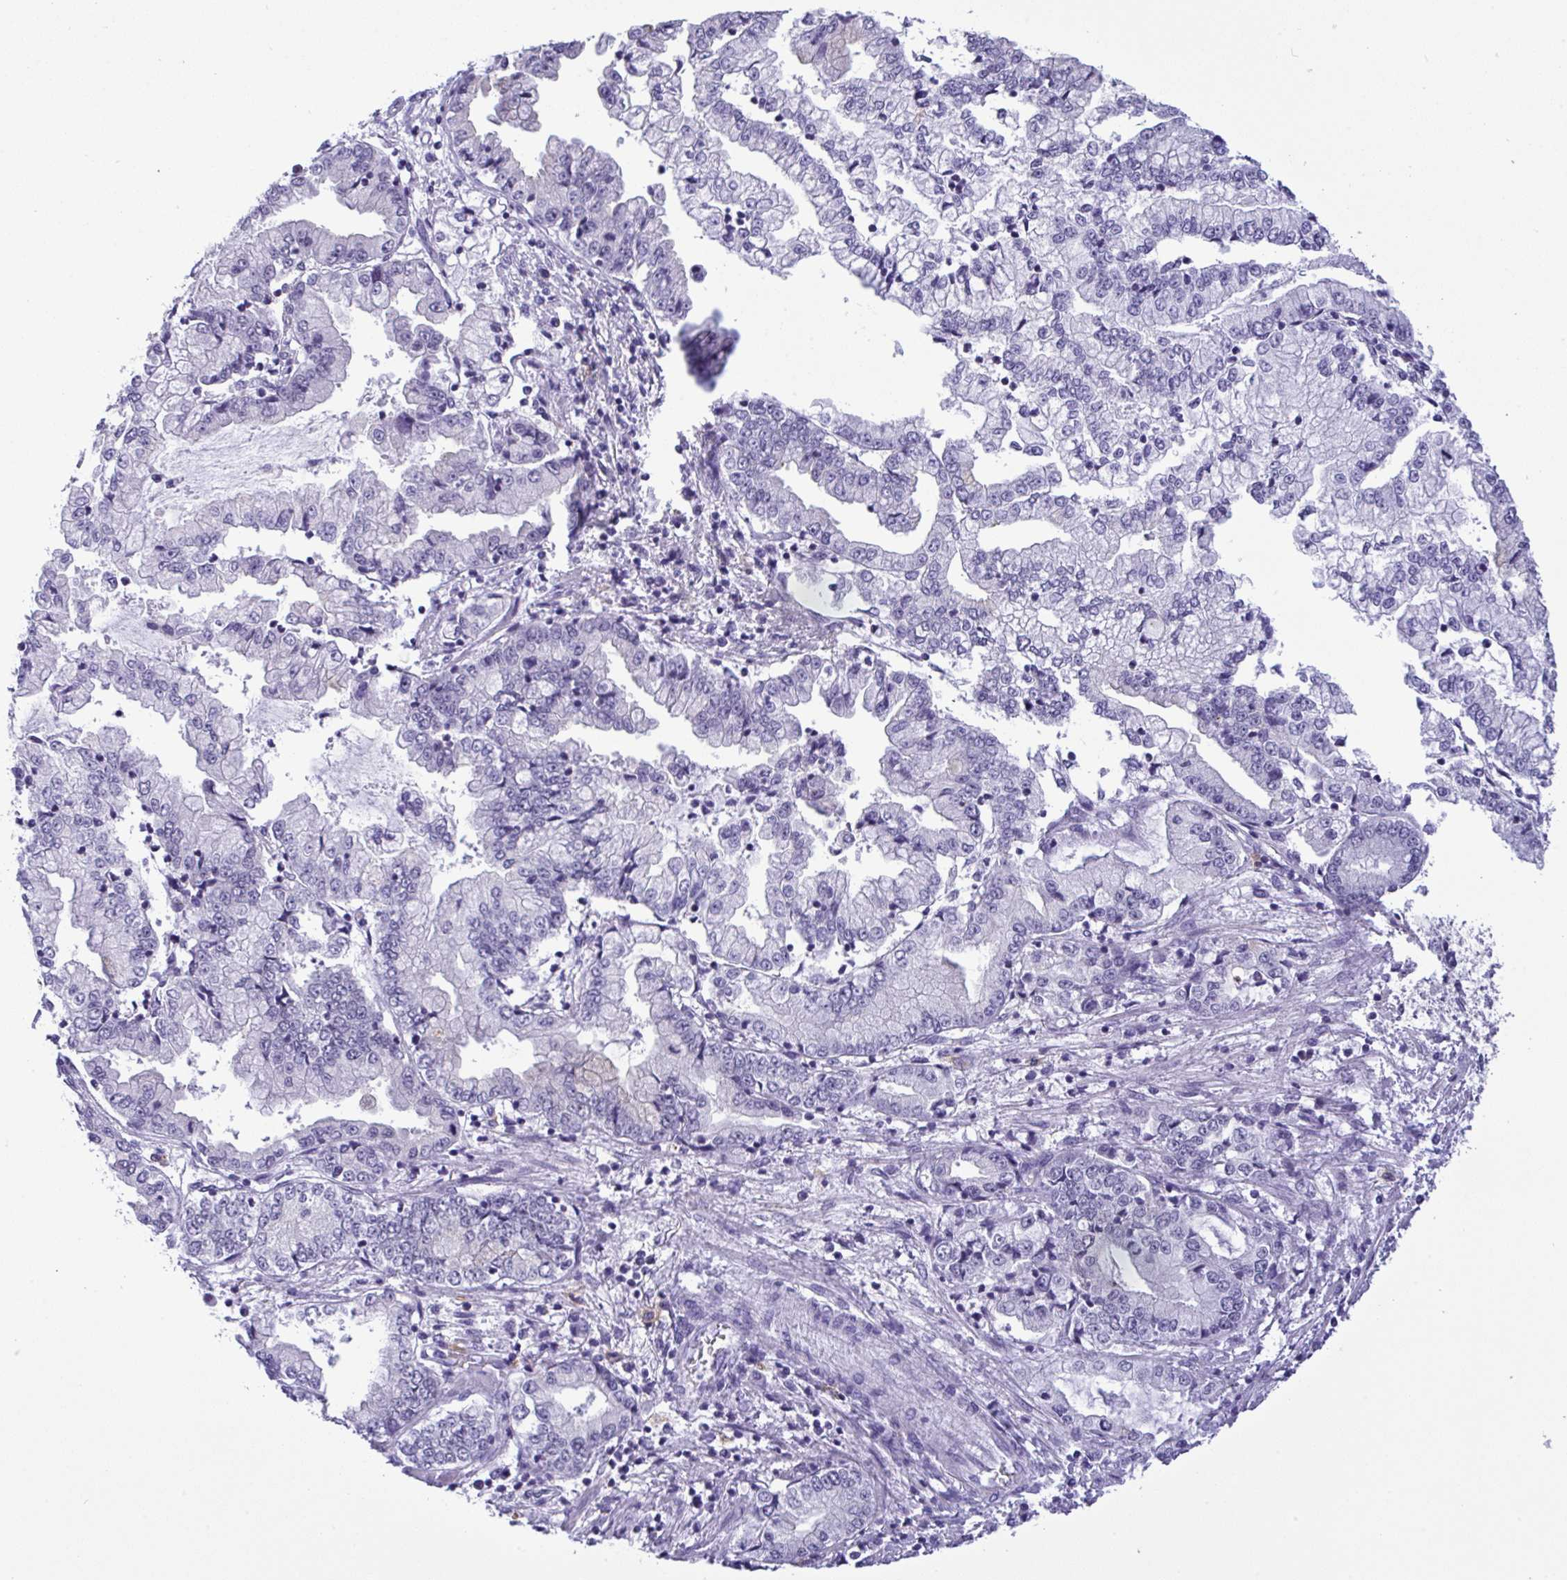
{"staining": {"intensity": "negative", "quantity": "none", "location": "none"}, "tissue": "stomach cancer", "cell_type": "Tumor cells", "image_type": "cancer", "snomed": [{"axis": "morphology", "description": "Adenocarcinoma, NOS"}, {"axis": "topography", "description": "Stomach, upper"}], "caption": "An image of human stomach cancer is negative for staining in tumor cells.", "gene": "YBX2", "patient": {"sex": "female", "age": 74}}